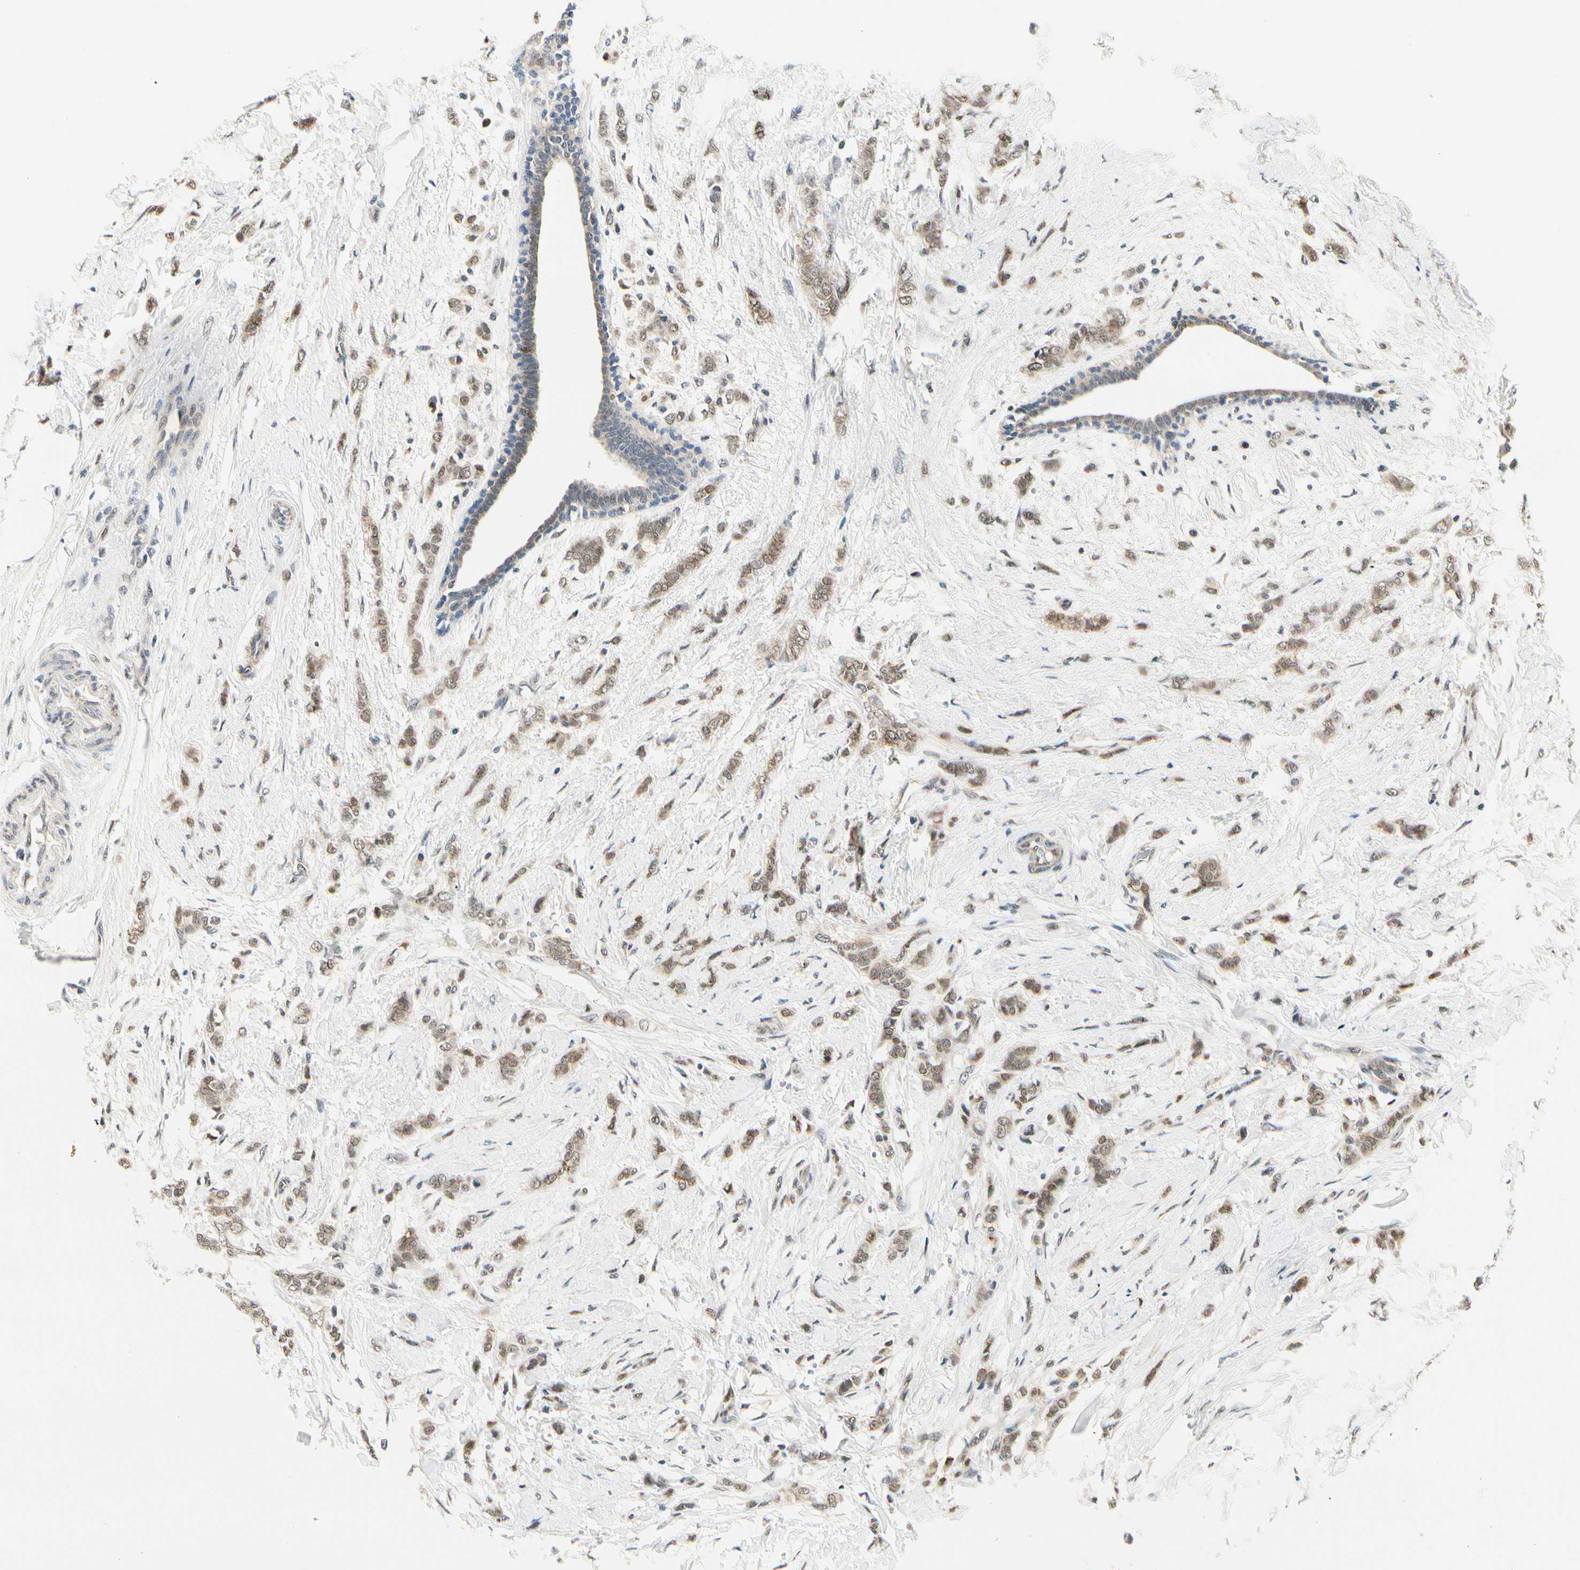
{"staining": {"intensity": "moderate", "quantity": ">75%", "location": "cytoplasmic/membranous"}, "tissue": "breast cancer", "cell_type": "Tumor cells", "image_type": "cancer", "snomed": [{"axis": "morphology", "description": "Lobular carcinoma, in situ"}, {"axis": "morphology", "description": "Lobular carcinoma"}, {"axis": "topography", "description": "Breast"}], "caption": "Immunohistochemistry micrograph of neoplastic tissue: breast cancer (lobular carcinoma in situ) stained using immunohistochemistry exhibits medium levels of moderate protein expression localized specifically in the cytoplasmic/membranous of tumor cells, appearing as a cytoplasmic/membranous brown color.", "gene": "PDK2", "patient": {"sex": "female", "age": 41}}